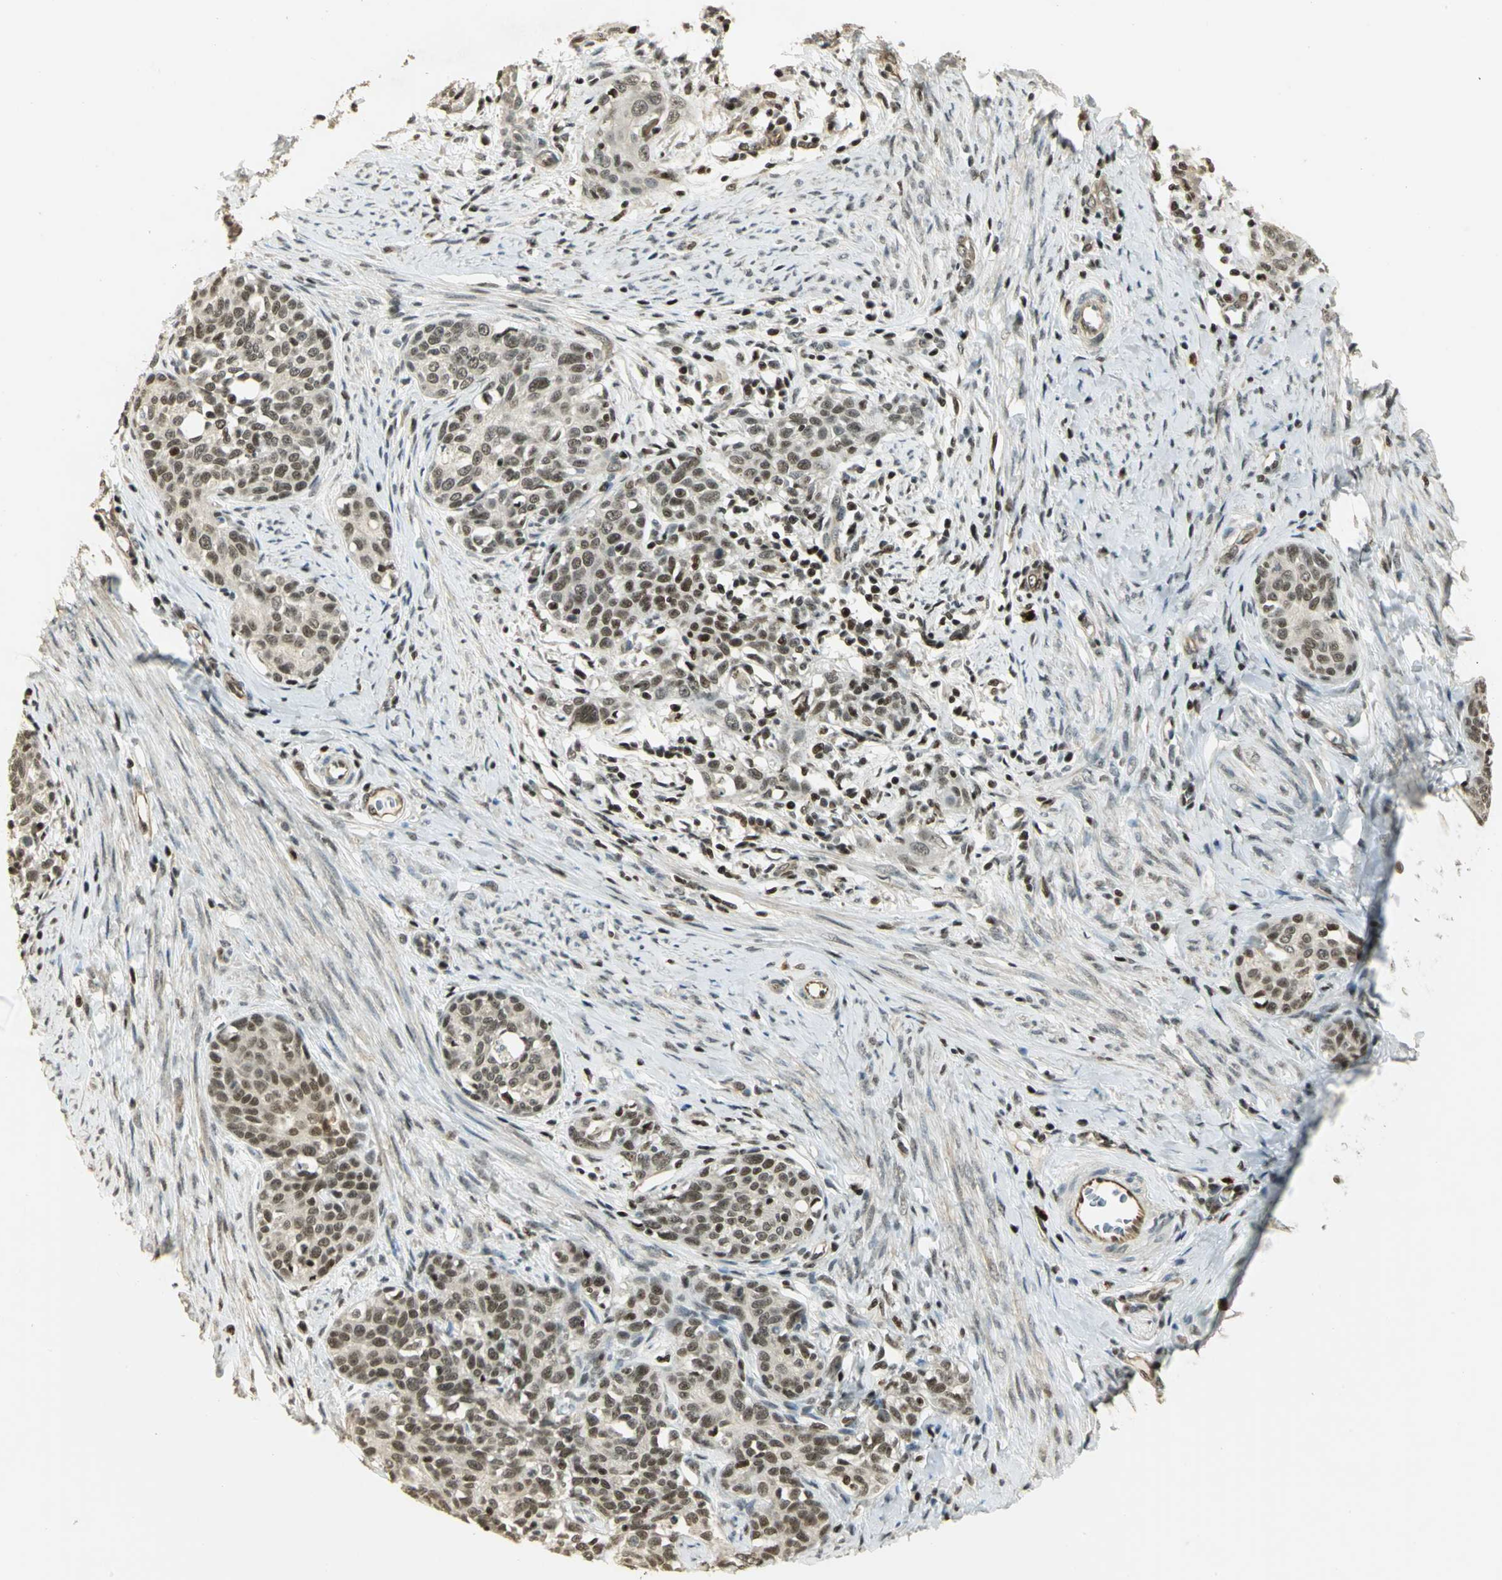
{"staining": {"intensity": "strong", "quantity": ">75%", "location": "nuclear"}, "tissue": "cervical cancer", "cell_type": "Tumor cells", "image_type": "cancer", "snomed": [{"axis": "morphology", "description": "Squamous cell carcinoma, NOS"}, {"axis": "morphology", "description": "Adenocarcinoma, NOS"}, {"axis": "topography", "description": "Cervix"}], "caption": "The histopathology image exhibits a brown stain indicating the presence of a protein in the nuclear of tumor cells in cervical cancer. Ihc stains the protein in brown and the nuclei are stained blue.", "gene": "ELF1", "patient": {"sex": "female", "age": 52}}